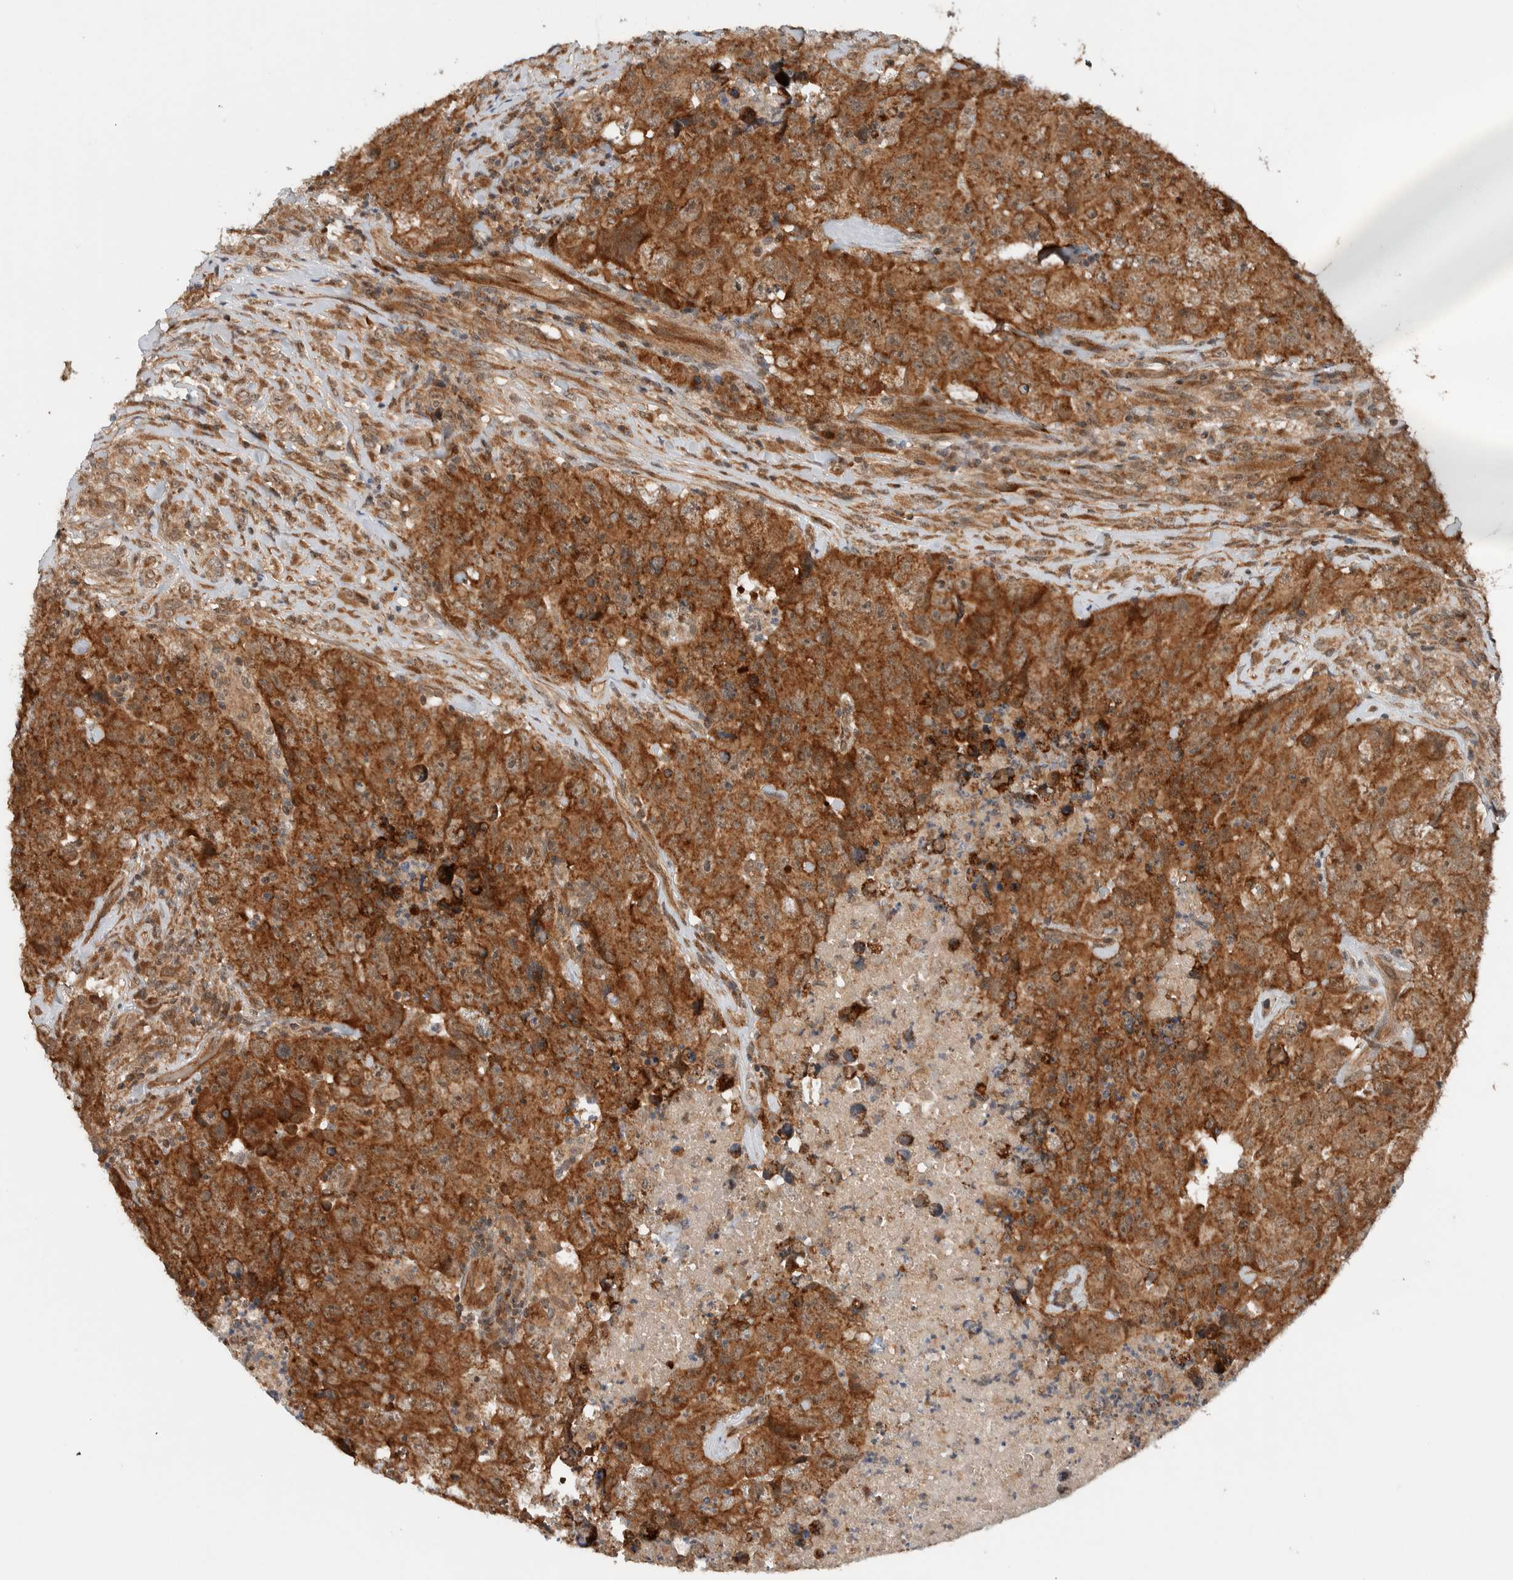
{"staining": {"intensity": "moderate", "quantity": ">75%", "location": "cytoplasmic/membranous"}, "tissue": "testis cancer", "cell_type": "Tumor cells", "image_type": "cancer", "snomed": [{"axis": "morphology", "description": "Carcinoma, Embryonal, NOS"}, {"axis": "topography", "description": "Testis"}], "caption": "This is an image of immunohistochemistry staining of testis embryonal carcinoma, which shows moderate positivity in the cytoplasmic/membranous of tumor cells.", "gene": "KLHL6", "patient": {"sex": "male", "age": 32}}